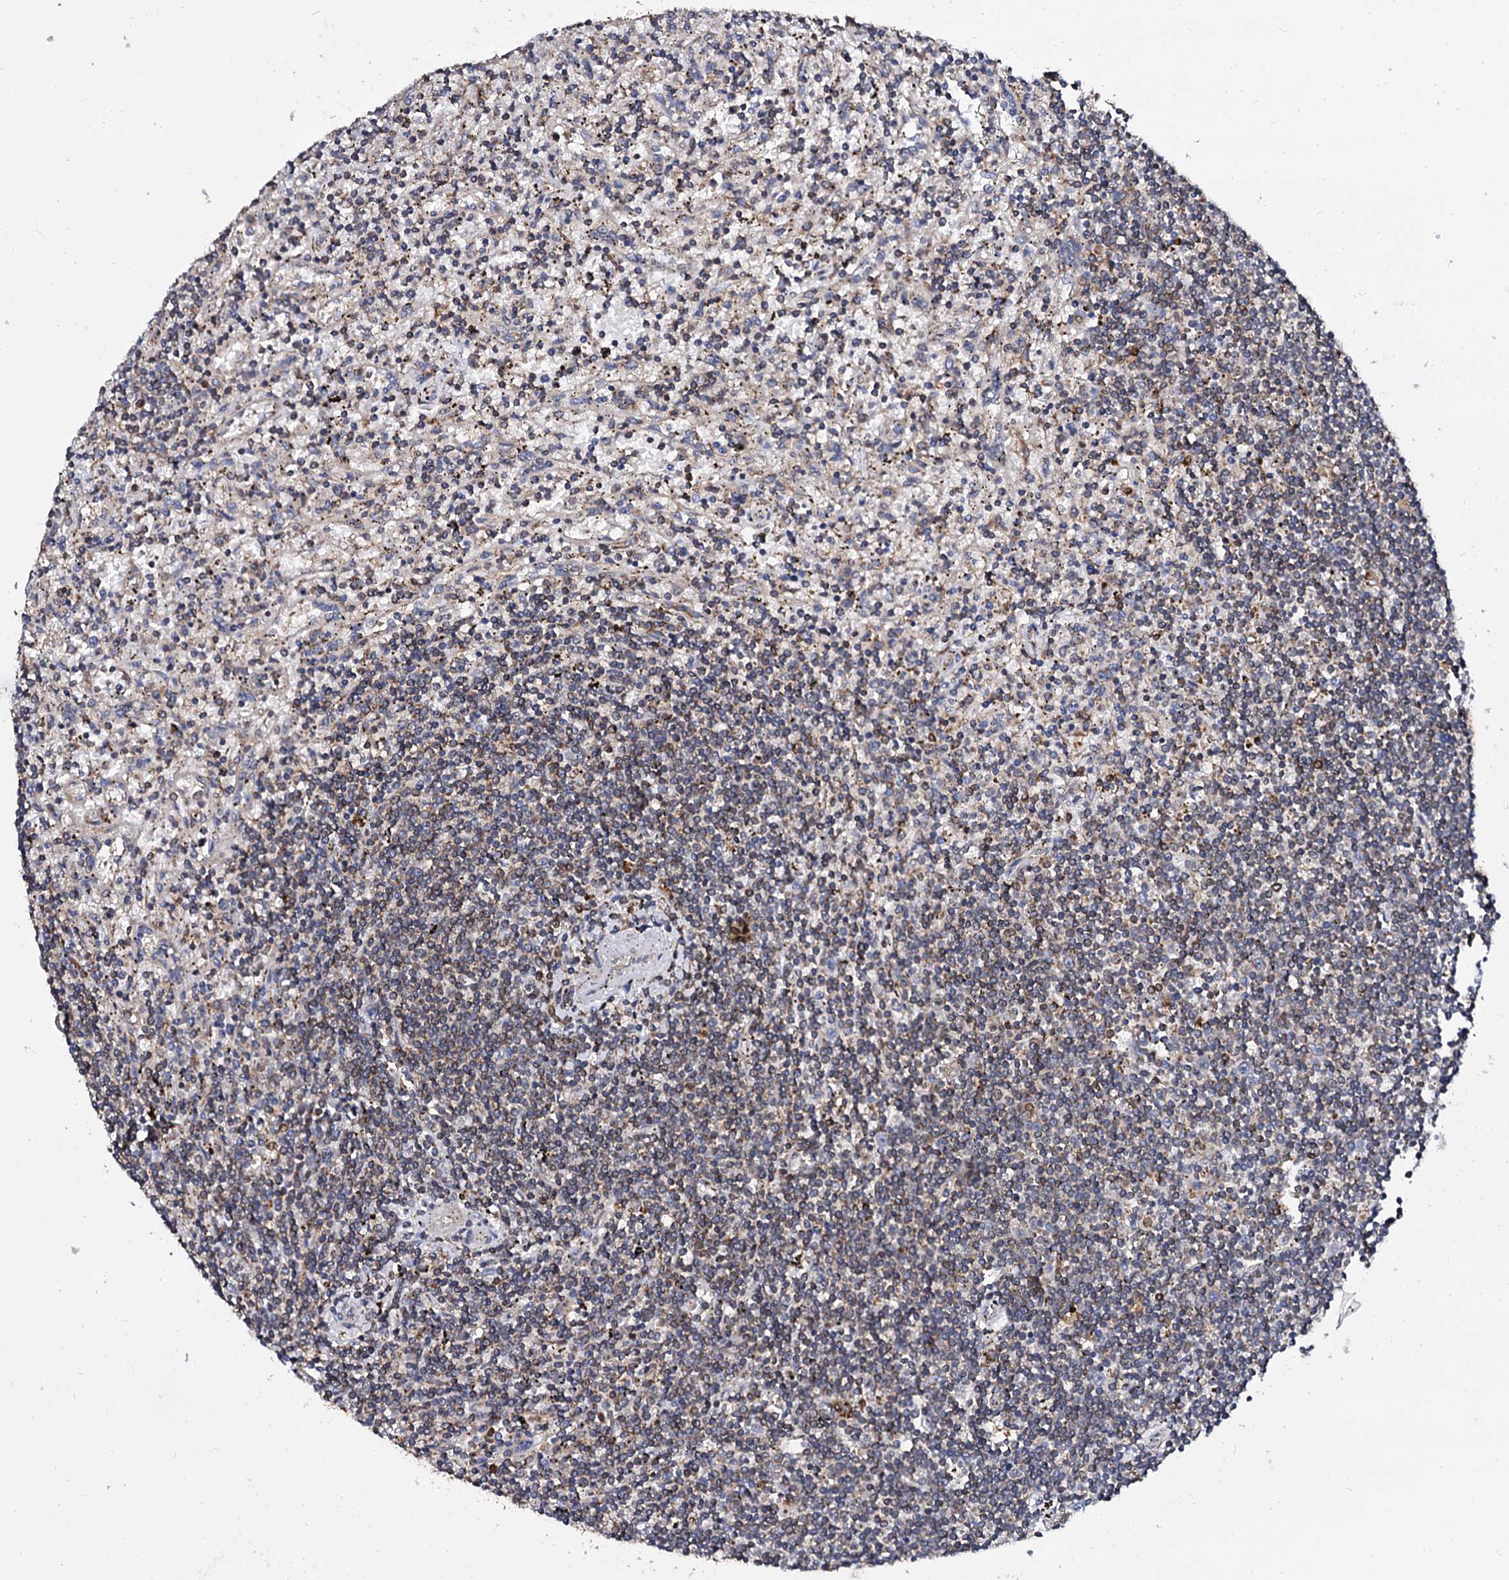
{"staining": {"intensity": "weak", "quantity": "<25%", "location": "cytoplasmic/membranous"}, "tissue": "lymphoma", "cell_type": "Tumor cells", "image_type": "cancer", "snomed": [{"axis": "morphology", "description": "Malignant lymphoma, non-Hodgkin's type, Low grade"}, {"axis": "topography", "description": "Spleen"}], "caption": "A high-resolution micrograph shows IHC staining of malignant lymphoma, non-Hodgkin's type (low-grade), which exhibits no significant staining in tumor cells. (DAB (3,3'-diaminobenzidine) immunohistochemistry with hematoxylin counter stain).", "gene": "ANKRD13A", "patient": {"sex": "male", "age": 76}}